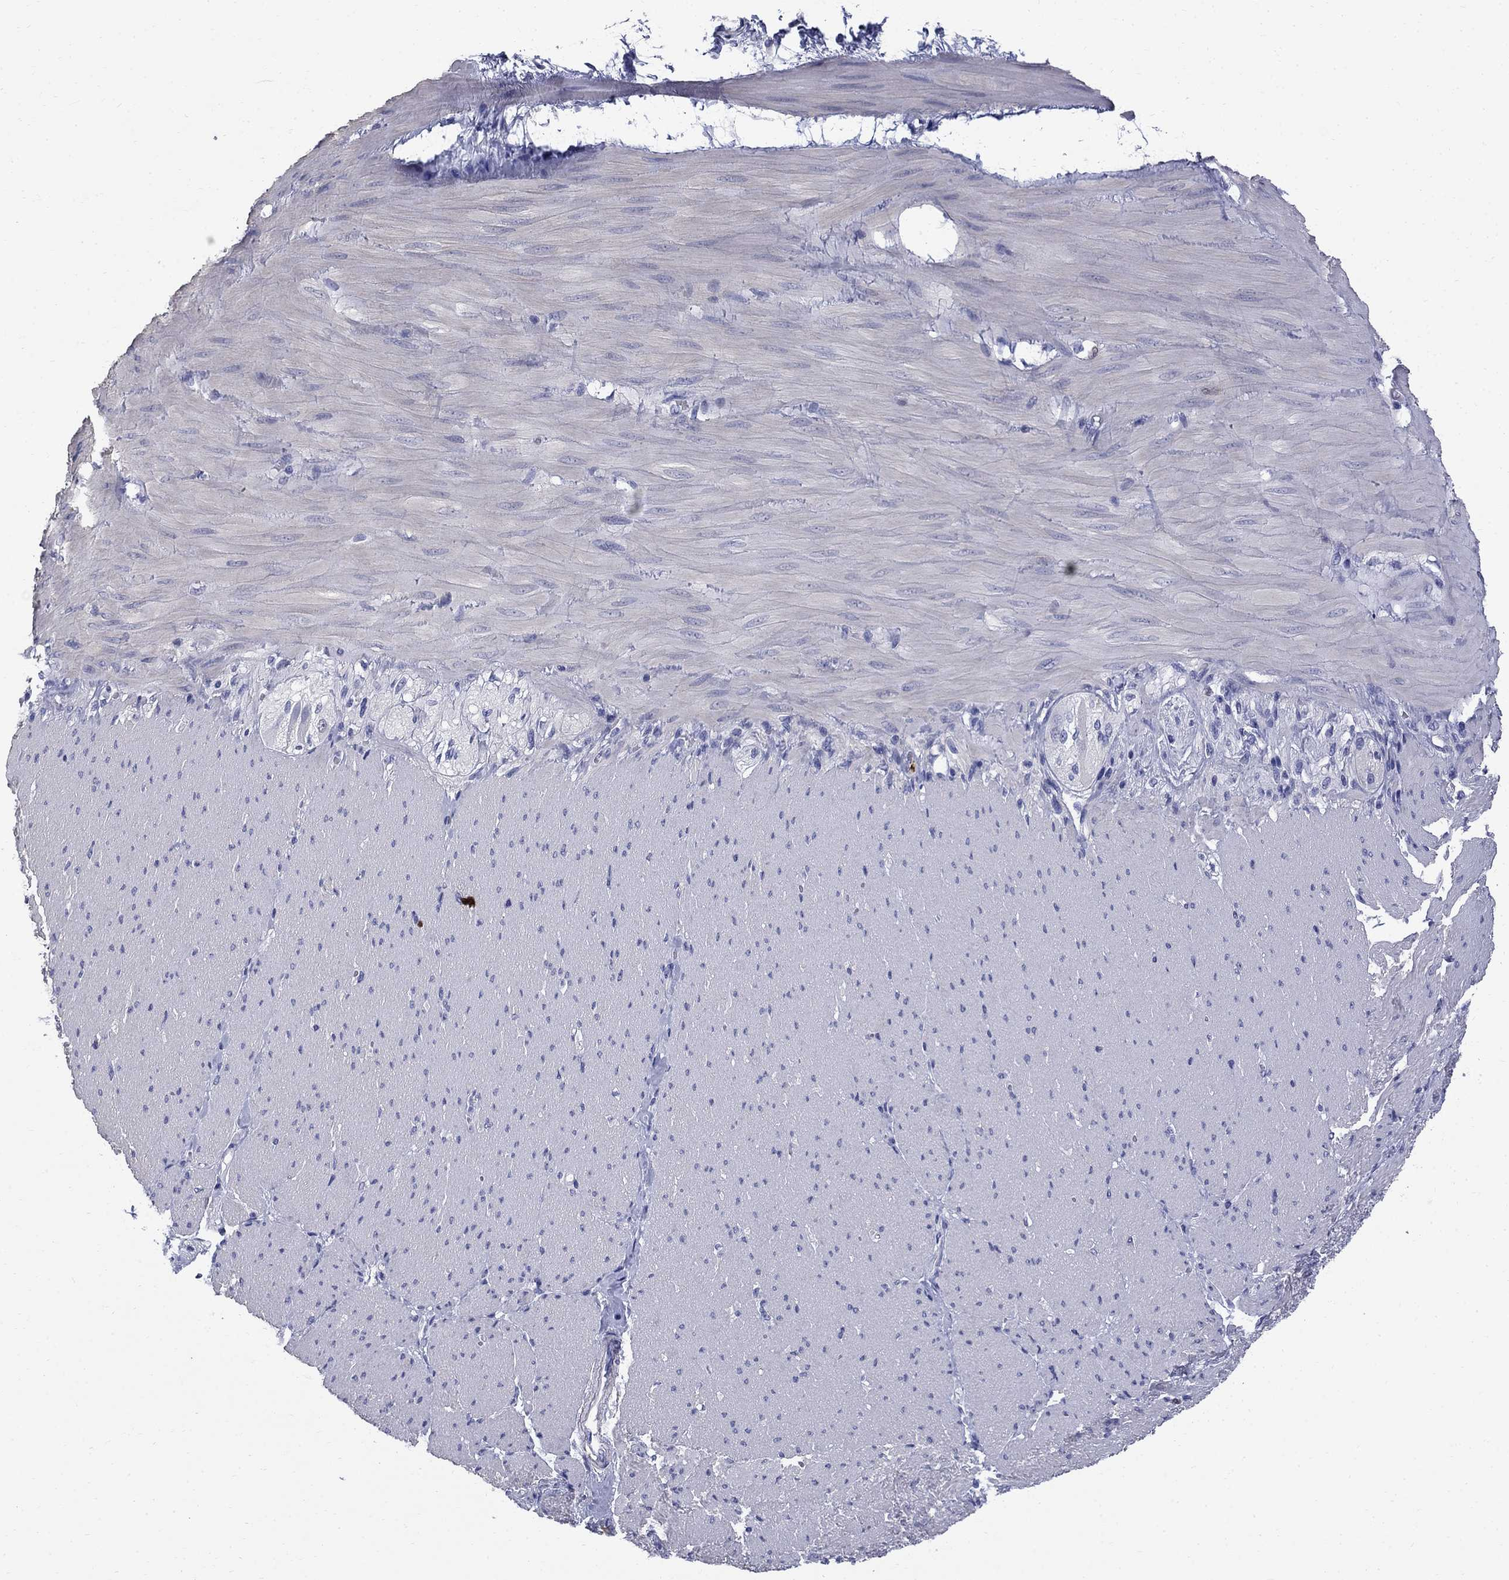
{"staining": {"intensity": "negative", "quantity": "none", "location": "none"}, "tissue": "soft tissue", "cell_type": "Fibroblasts", "image_type": "normal", "snomed": [{"axis": "morphology", "description": "Normal tissue, NOS"}, {"axis": "topography", "description": "Smooth muscle"}, {"axis": "topography", "description": "Duodenum"}, {"axis": "topography", "description": "Peripheral nerve tissue"}], "caption": "This is a histopathology image of immunohistochemistry staining of benign soft tissue, which shows no expression in fibroblasts.", "gene": "SERPINB2", "patient": {"sex": "female", "age": 61}}